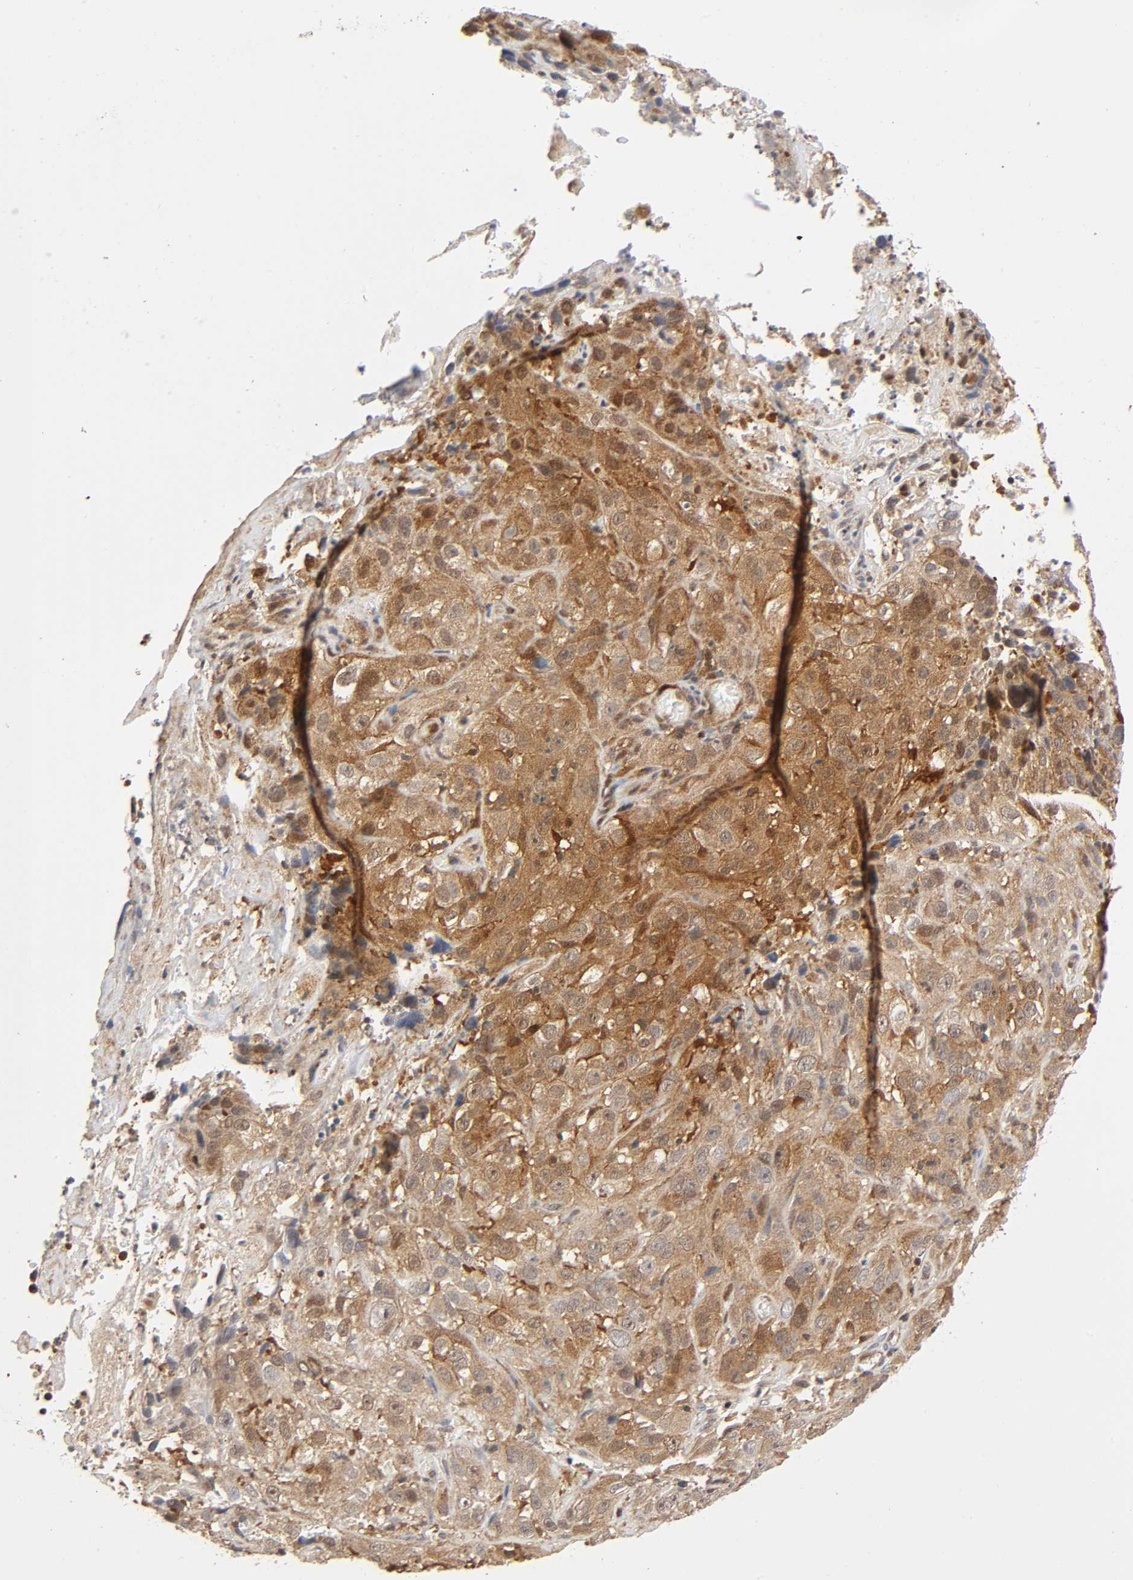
{"staining": {"intensity": "moderate", "quantity": ">75%", "location": "cytoplasmic/membranous,nuclear"}, "tissue": "cervical cancer", "cell_type": "Tumor cells", "image_type": "cancer", "snomed": [{"axis": "morphology", "description": "Squamous cell carcinoma, NOS"}, {"axis": "topography", "description": "Cervix"}], "caption": "Protein staining of cervical cancer (squamous cell carcinoma) tissue displays moderate cytoplasmic/membranous and nuclear expression in about >75% of tumor cells.", "gene": "CASP9", "patient": {"sex": "female", "age": 32}}